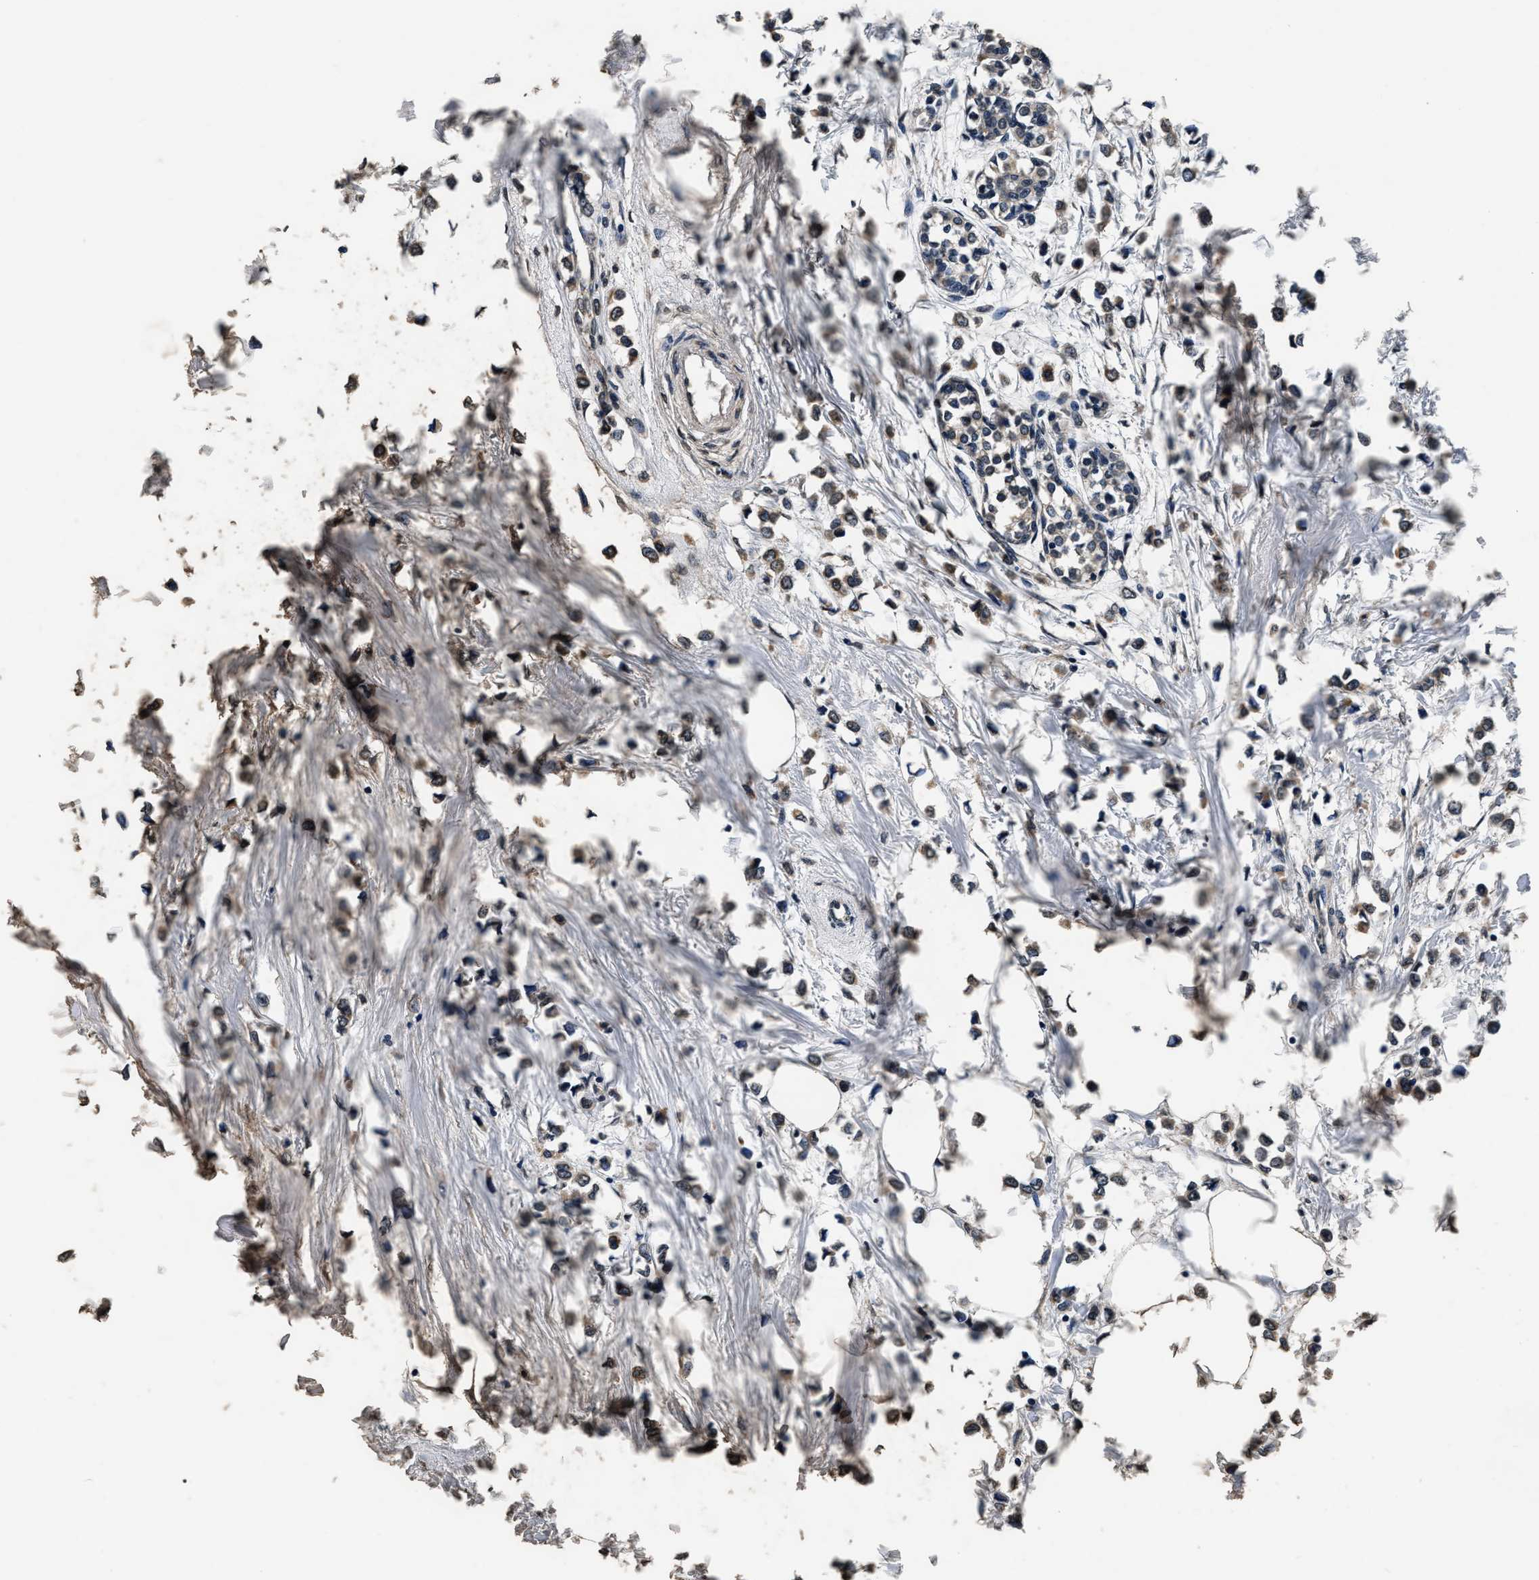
{"staining": {"intensity": "moderate", "quantity": ">75%", "location": "cytoplasmic/membranous"}, "tissue": "breast cancer", "cell_type": "Tumor cells", "image_type": "cancer", "snomed": [{"axis": "morphology", "description": "Lobular carcinoma"}, {"axis": "topography", "description": "Breast"}], "caption": "A micrograph of human breast cancer (lobular carcinoma) stained for a protein demonstrates moderate cytoplasmic/membranous brown staining in tumor cells.", "gene": "CSTF1", "patient": {"sex": "female", "age": 51}}